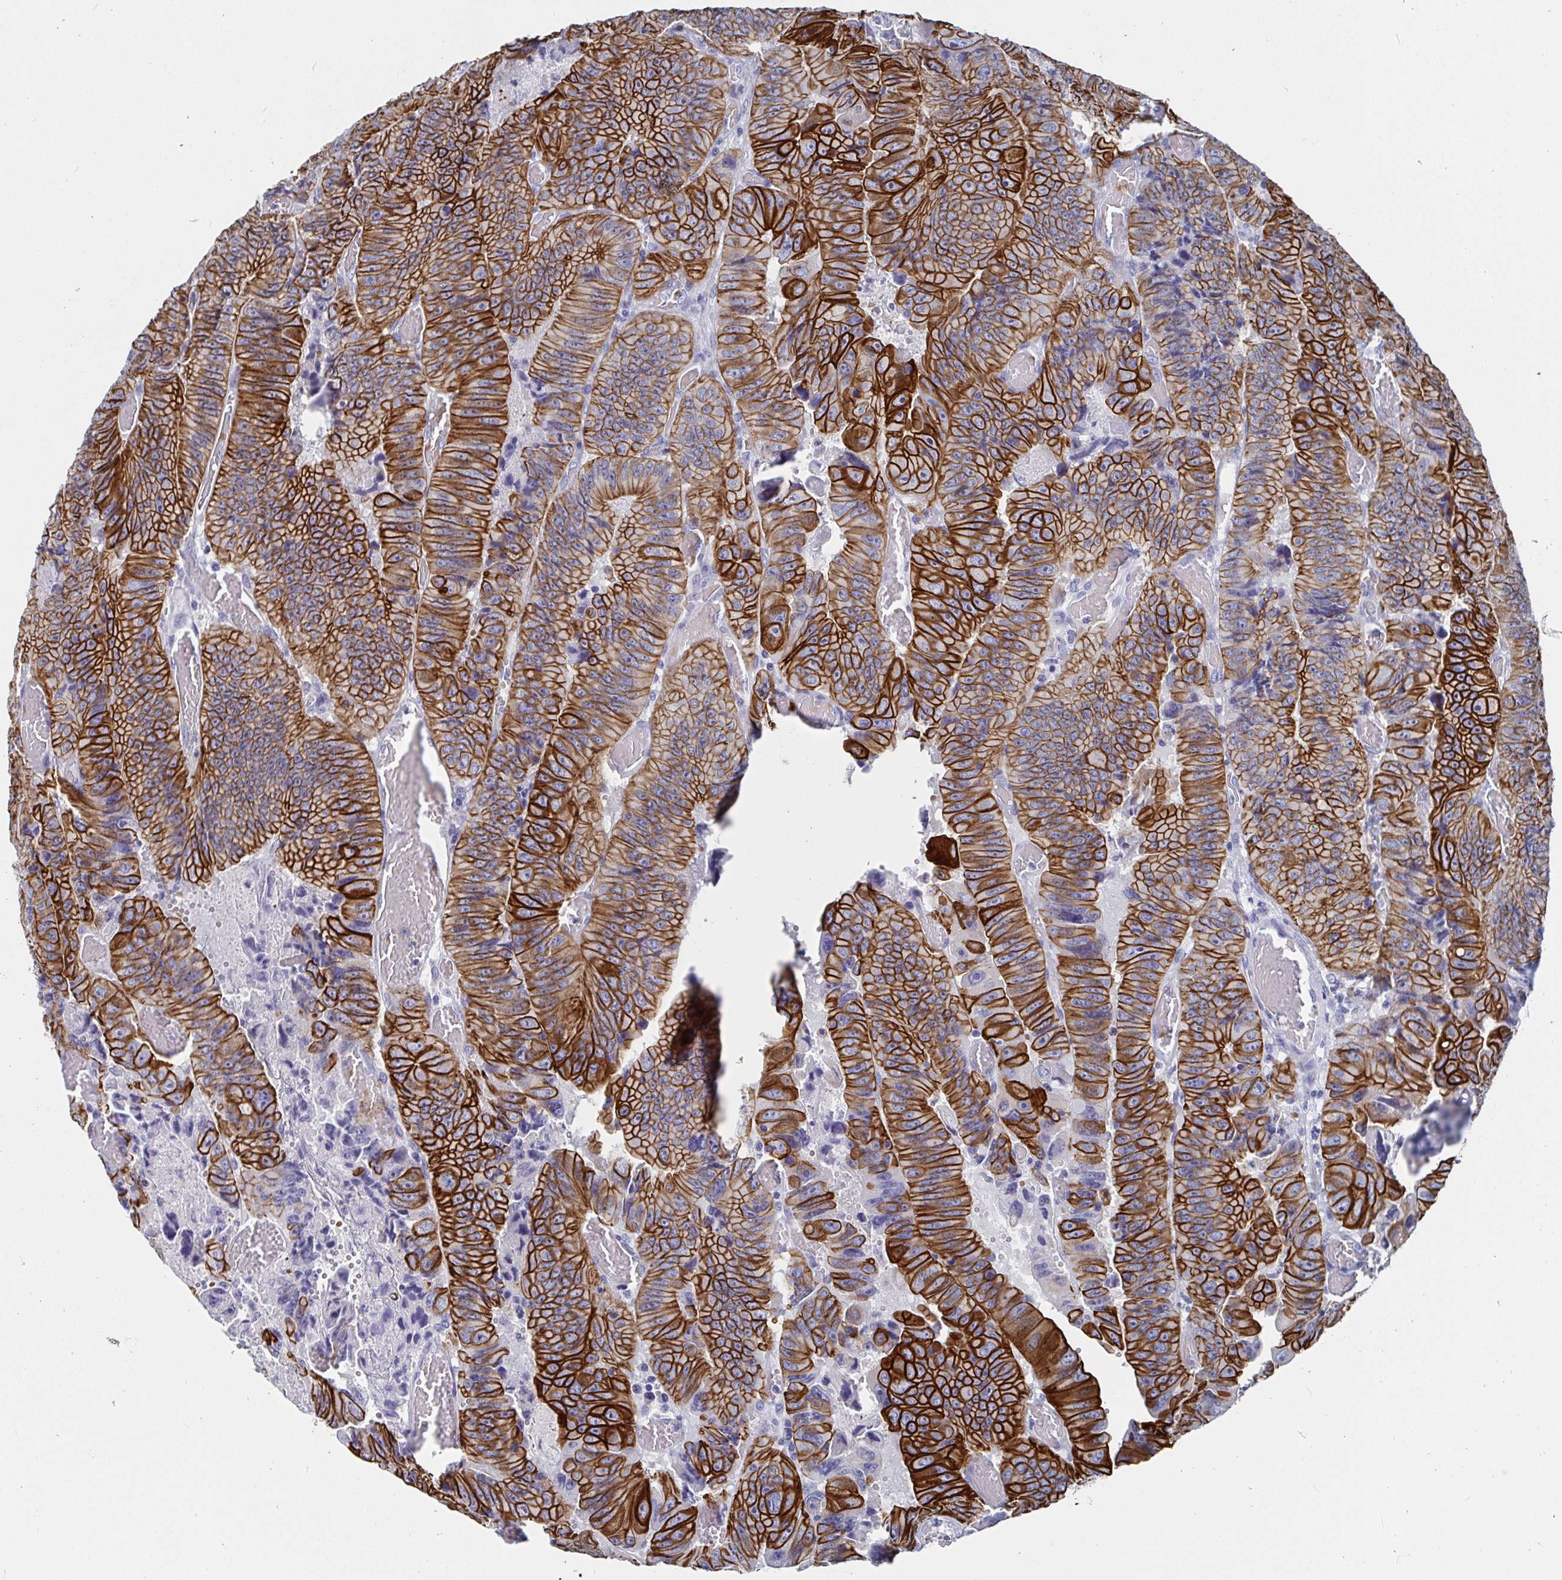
{"staining": {"intensity": "strong", "quantity": ">75%", "location": "cytoplasmic/membranous"}, "tissue": "colorectal cancer", "cell_type": "Tumor cells", "image_type": "cancer", "snomed": [{"axis": "morphology", "description": "Adenocarcinoma, NOS"}, {"axis": "topography", "description": "Colon"}], "caption": "Colorectal cancer stained with DAB (3,3'-diaminobenzidine) immunohistochemistry displays high levels of strong cytoplasmic/membranous expression in approximately >75% of tumor cells. (IHC, brightfield microscopy, high magnification).", "gene": "CLDN8", "patient": {"sex": "female", "age": 84}}